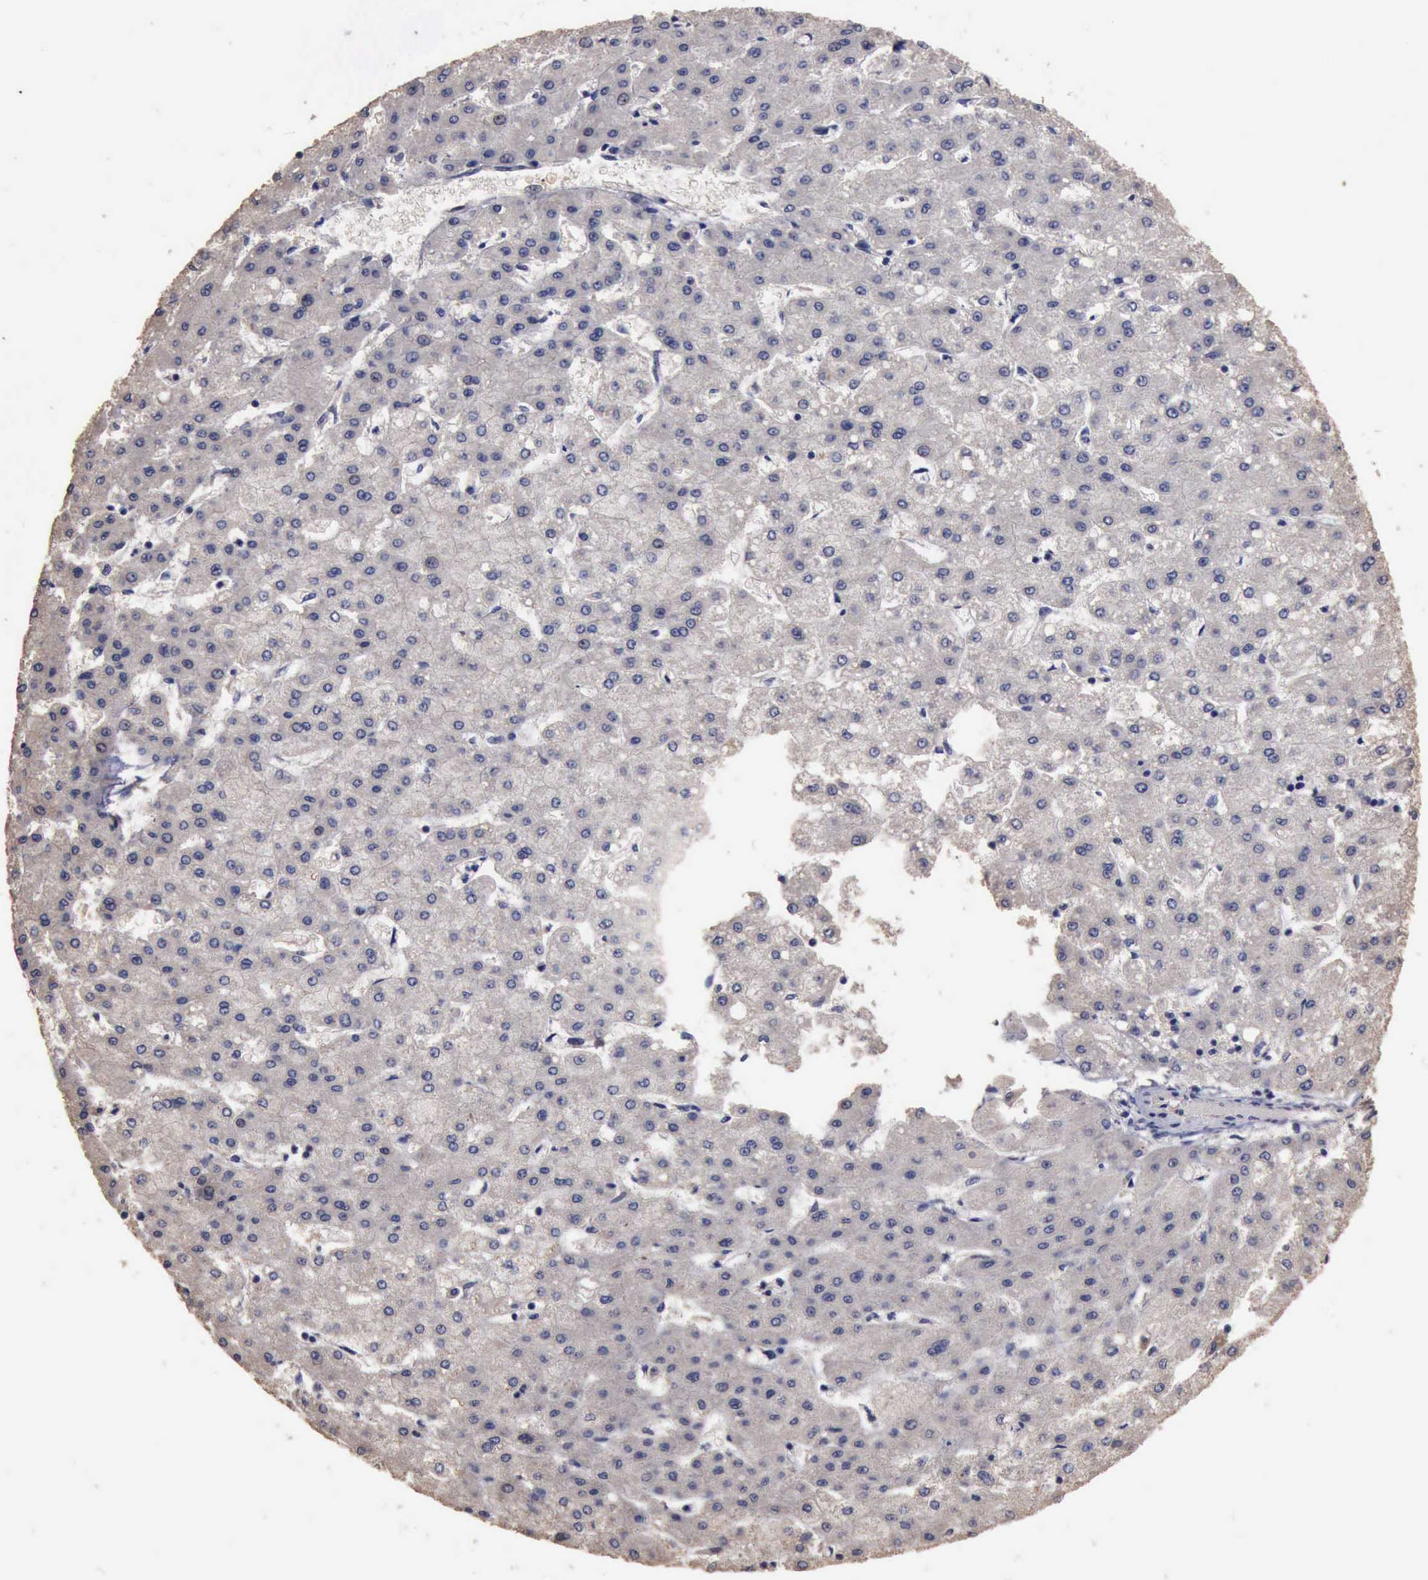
{"staining": {"intensity": "negative", "quantity": "none", "location": "none"}, "tissue": "liver cancer", "cell_type": "Tumor cells", "image_type": "cancer", "snomed": [{"axis": "morphology", "description": "Carcinoma, Hepatocellular, NOS"}, {"axis": "topography", "description": "Liver"}], "caption": "Liver cancer was stained to show a protein in brown. There is no significant expression in tumor cells. (Stains: DAB immunohistochemistry (IHC) with hematoxylin counter stain, Microscopy: brightfield microscopy at high magnification).", "gene": "CRKL", "patient": {"sex": "female", "age": 52}}